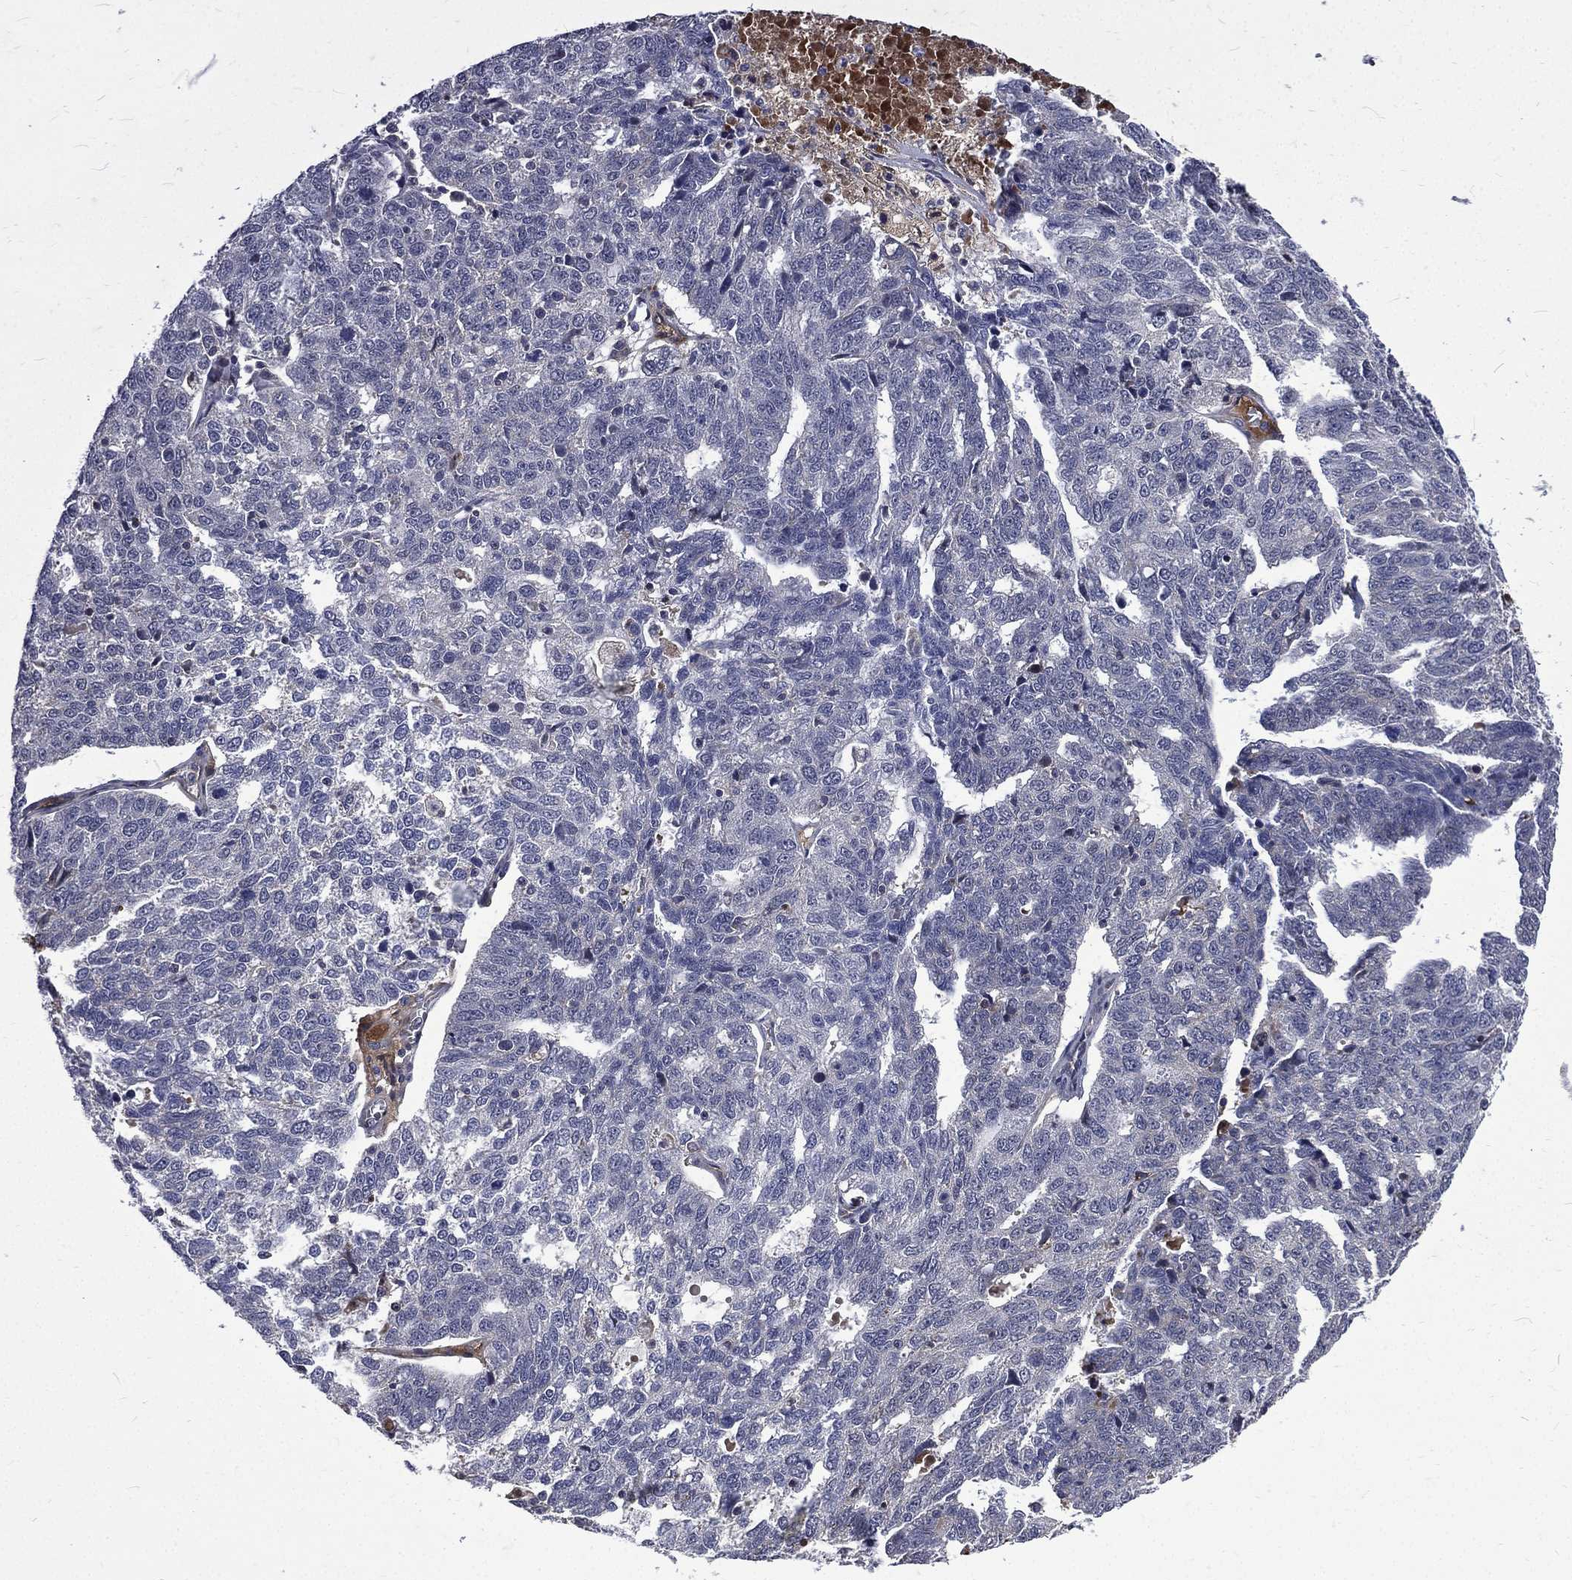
{"staining": {"intensity": "negative", "quantity": "none", "location": "none"}, "tissue": "ovarian cancer", "cell_type": "Tumor cells", "image_type": "cancer", "snomed": [{"axis": "morphology", "description": "Cystadenocarcinoma, serous, NOS"}, {"axis": "topography", "description": "Ovary"}], "caption": "There is no significant staining in tumor cells of serous cystadenocarcinoma (ovarian).", "gene": "FGG", "patient": {"sex": "female", "age": 71}}